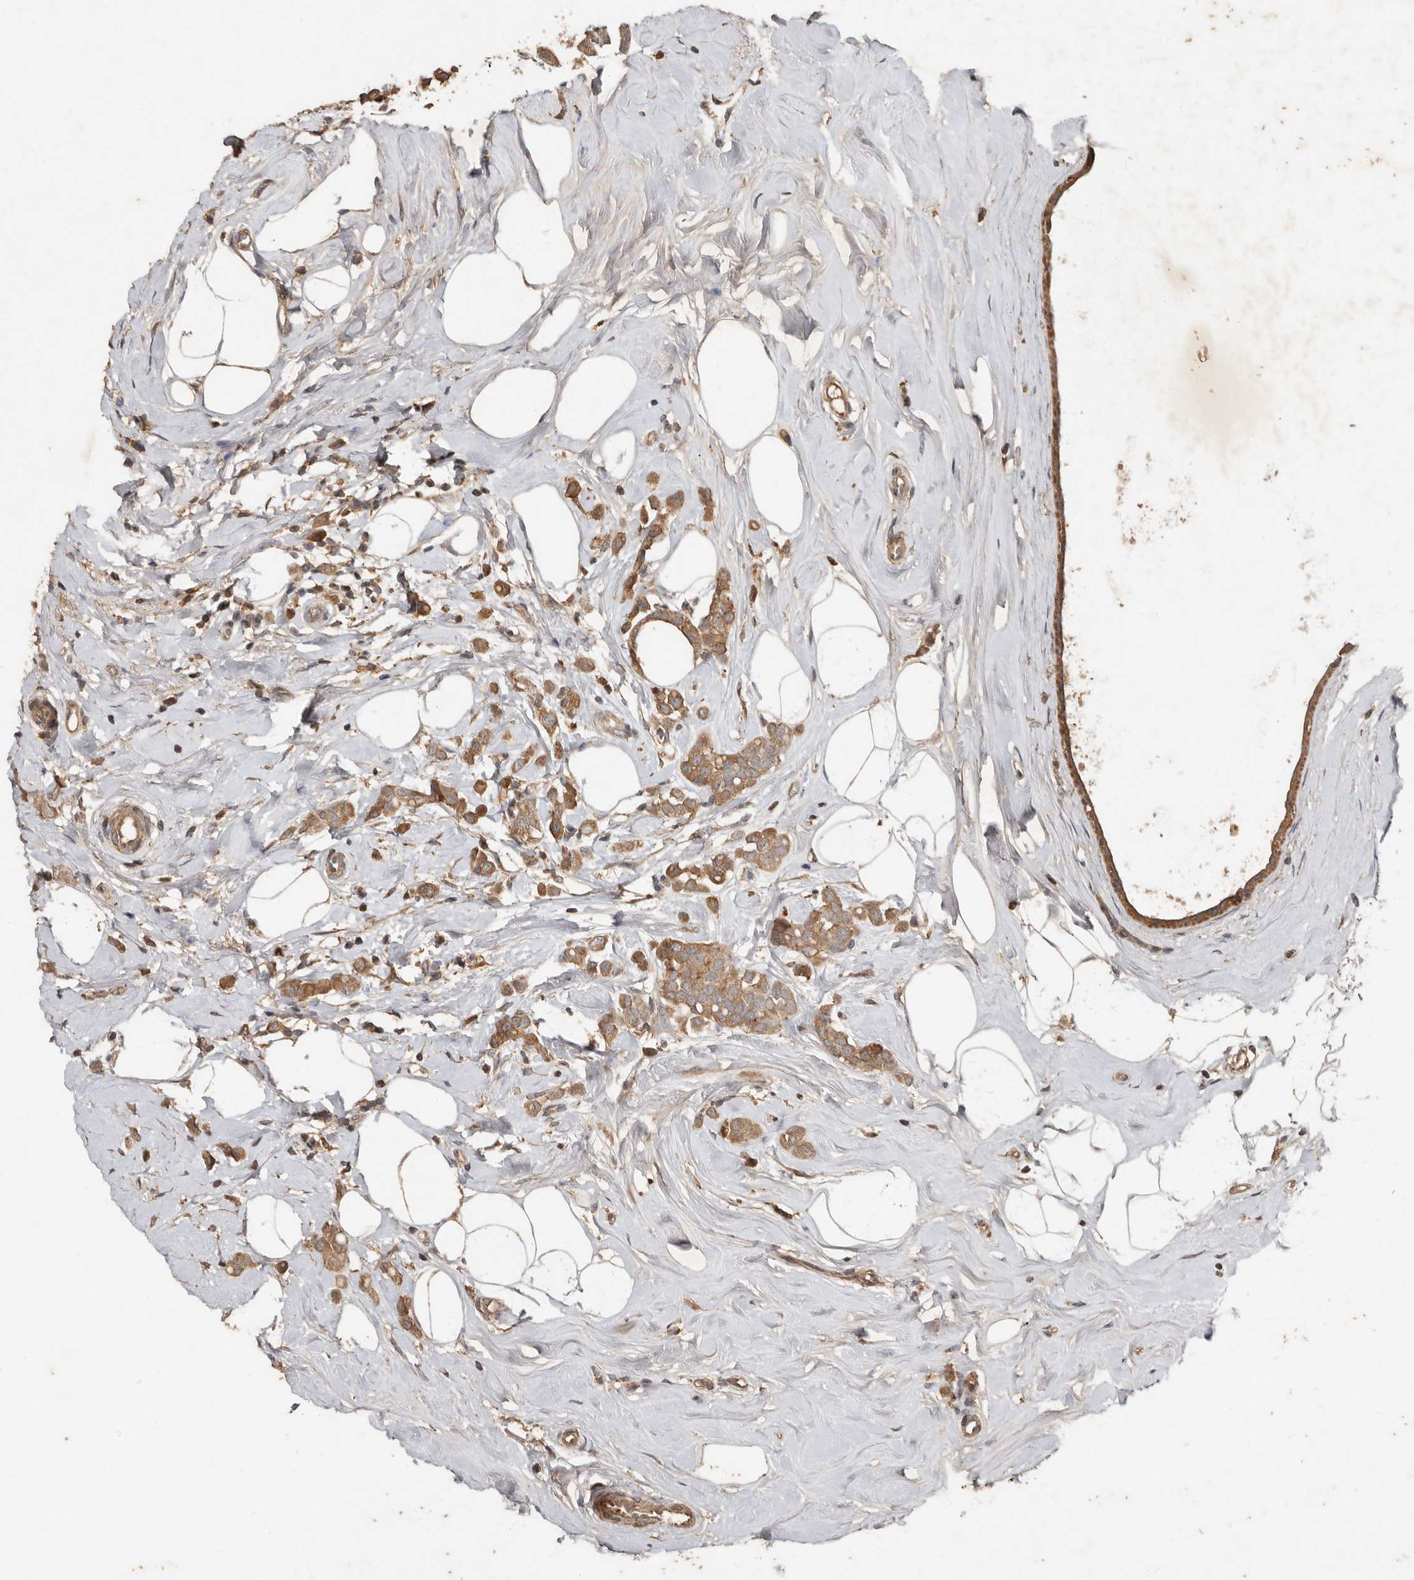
{"staining": {"intensity": "moderate", "quantity": ">75%", "location": "cytoplasmic/membranous"}, "tissue": "breast cancer", "cell_type": "Tumor cells", "image_type": "cancer", "snomed": [{"axis": "morphology", "description": "Lobular carcinoma"}, {"axis": "topography", "description": "Breast"}], "caption": "IHC of human breast lobular carcinoma displays medium levels of moderate cytoplasmic/membranous positivity in about >75% of tumor cells.", "gene": "KIF26B", "patient": {"sex": "female", "age": 47}}